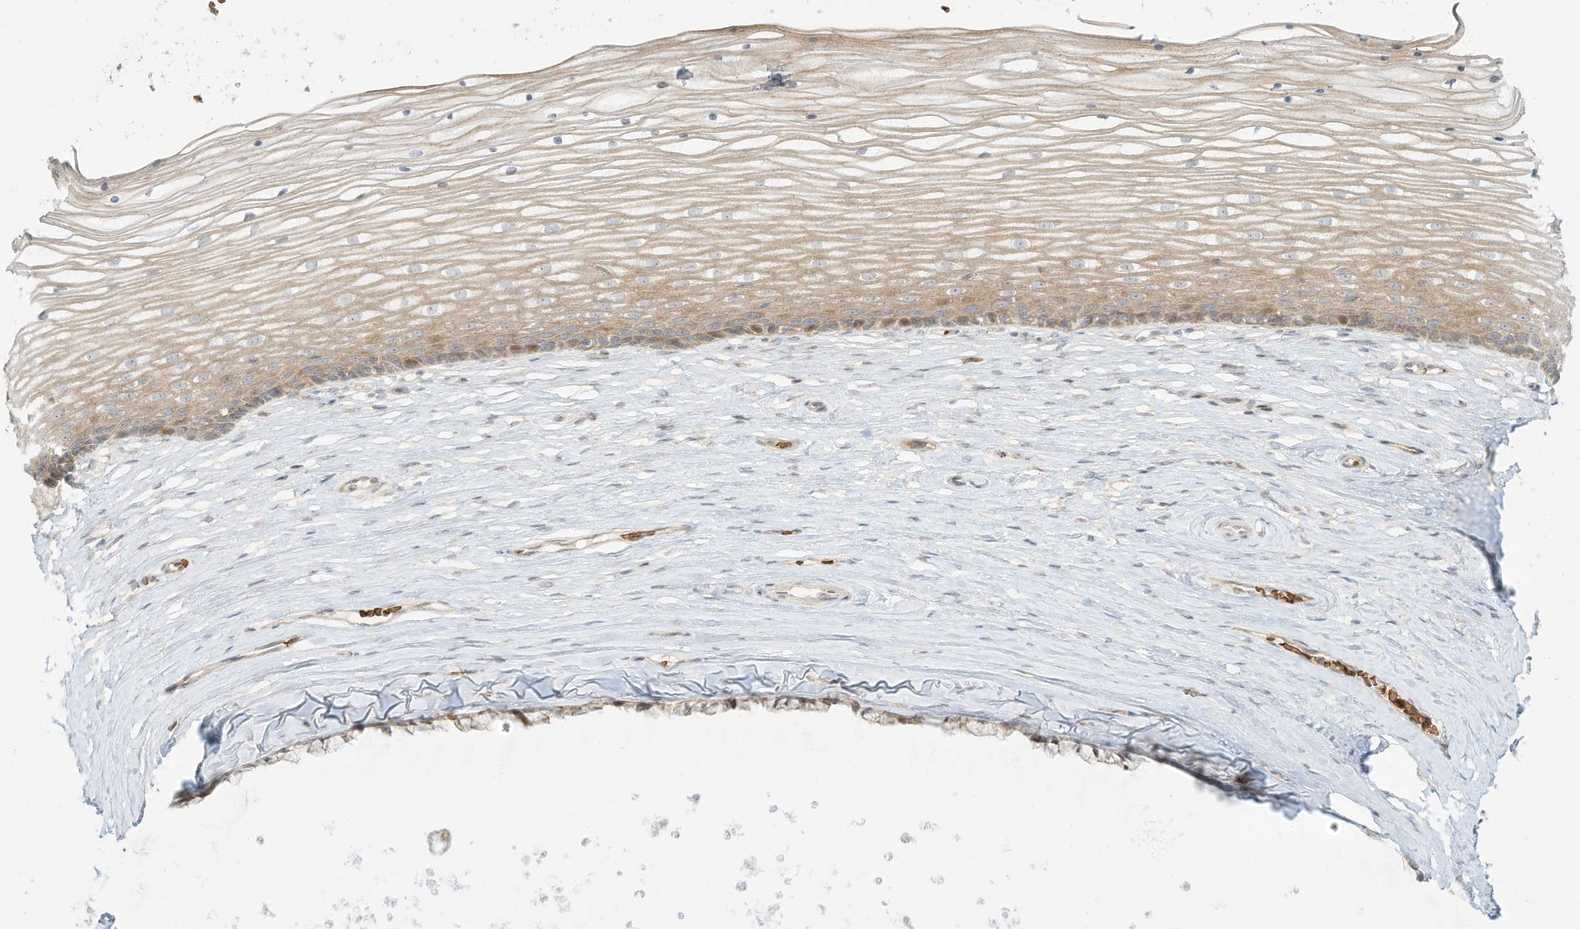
{"staining": {"intensity": "weak", "quantity": ">75%", "location": "cytoplasmic/membranous,nuclear"}, "tissue": "vagina", "cell_type": "Squamous epithelial cells", "image_type": "normal", "snomed": [{"axis": "morphology", "description": "Normal tissue, NOS"}, {"axis": "topography", "description": "Vagina"}, {"axis": "topography", "description": "Cervix"}], "caption": "Weak cytoplasmic/membranous,nuclear positivity for a protein is seen in about >75% of squamous epithelial cells of normal vagina using immunohistochemistry (IHC).", "gene": "OFD1", "patient": {"sex": "female", "age": 40}}